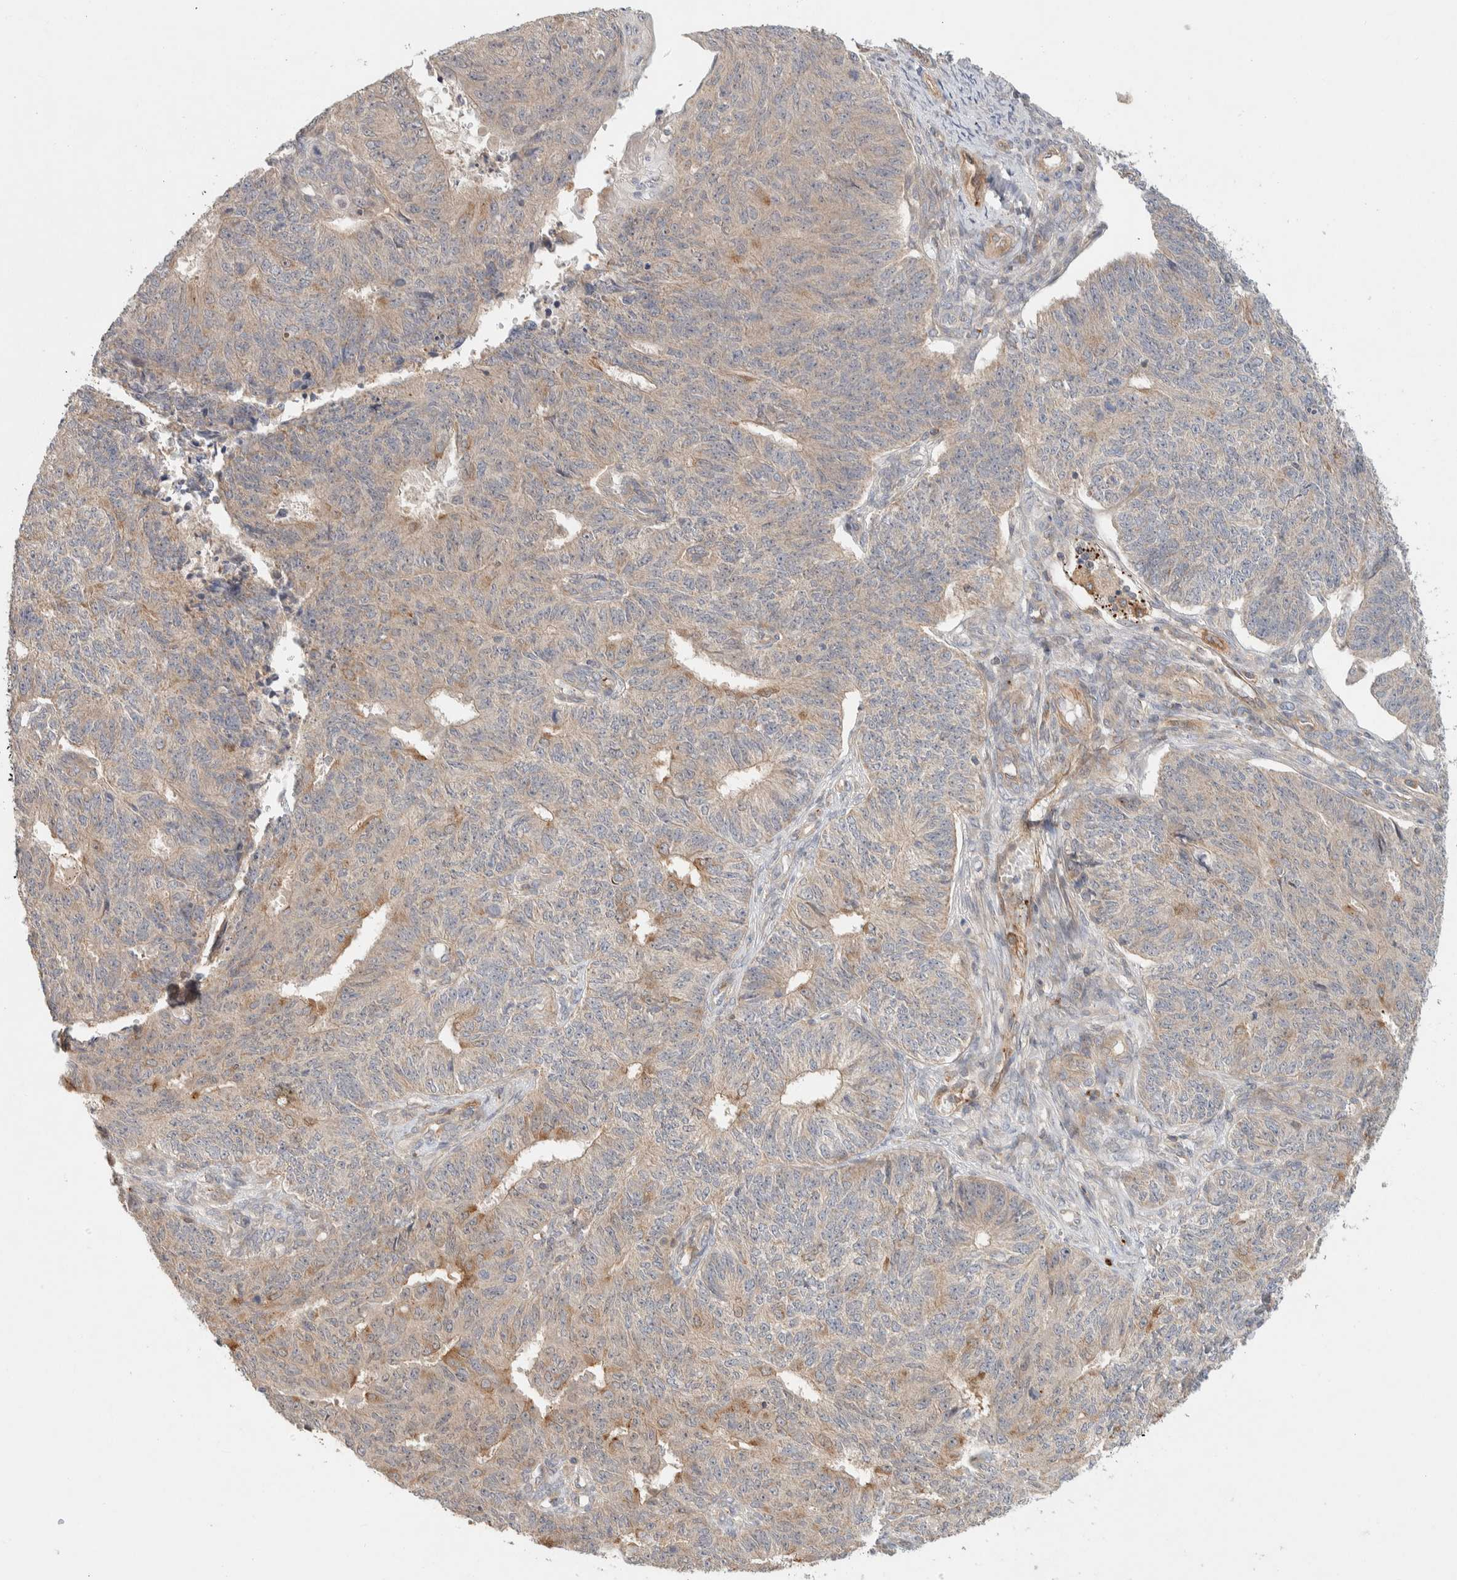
{"staining": {"intensity": "weak", "quantity": ">75%", "location": "cytoplasmic/membranous"}, "tissue": "endometrial cancer", "cell_type": "Tumor cells", "image_type": "cancer", "snomed": [{"axis": "morphology", "description": "Adenocarcinoma, NOS"}, {"axis": "topography", "description": "Endometrium"}], "caption": "A histopathology image of endometrial cancer (adenocarcinoma) stained for a protein shows weak cytoplasmic/membranous brown staining in tumor cells.", "gene": "KIF9", "patient": {"sex": "female", "age": 32}}